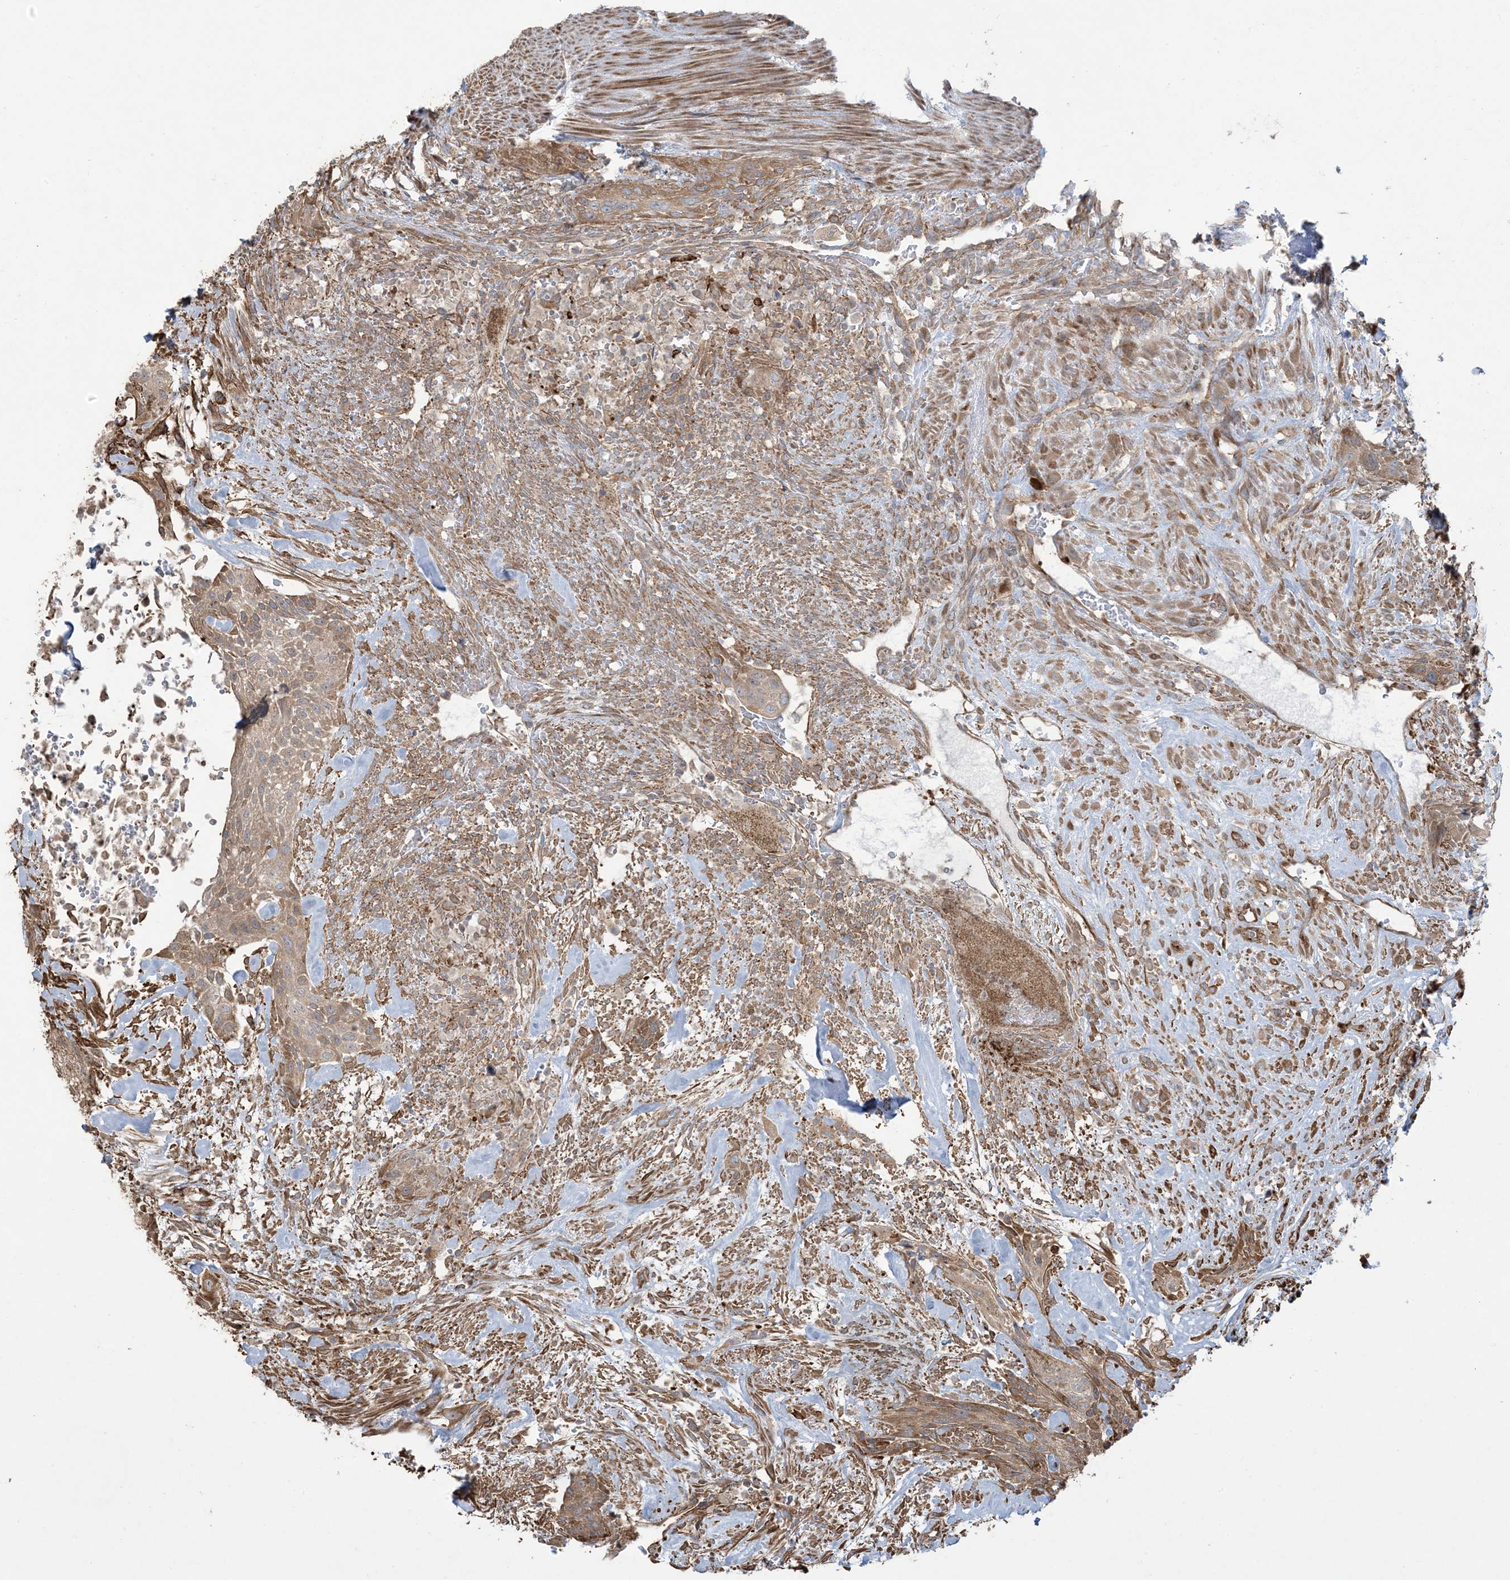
{"staining": {"intensity": "moderate", "quantity": ">75%", "location": "cytoplasmic/membranous"}, "tissue": "urothelial cancer", "cell_type": "Tumor cells", "image_type": "cancer", "snomed": [{"axis": "morphology", "description": "Urothelial carcinoma, High grade"}, {"axis": "topography", "description": "Urinary bladder"}], "caption": "Approximately >75% of tumor cells in human urothelial carcinoma (high-grade) exhibit moderate cytoplasmic/membranous protein expression as visualized by brown immunohistochemical staining.", "gene": "KLHL18", "patient": {"sex": "male", "age": 35}}